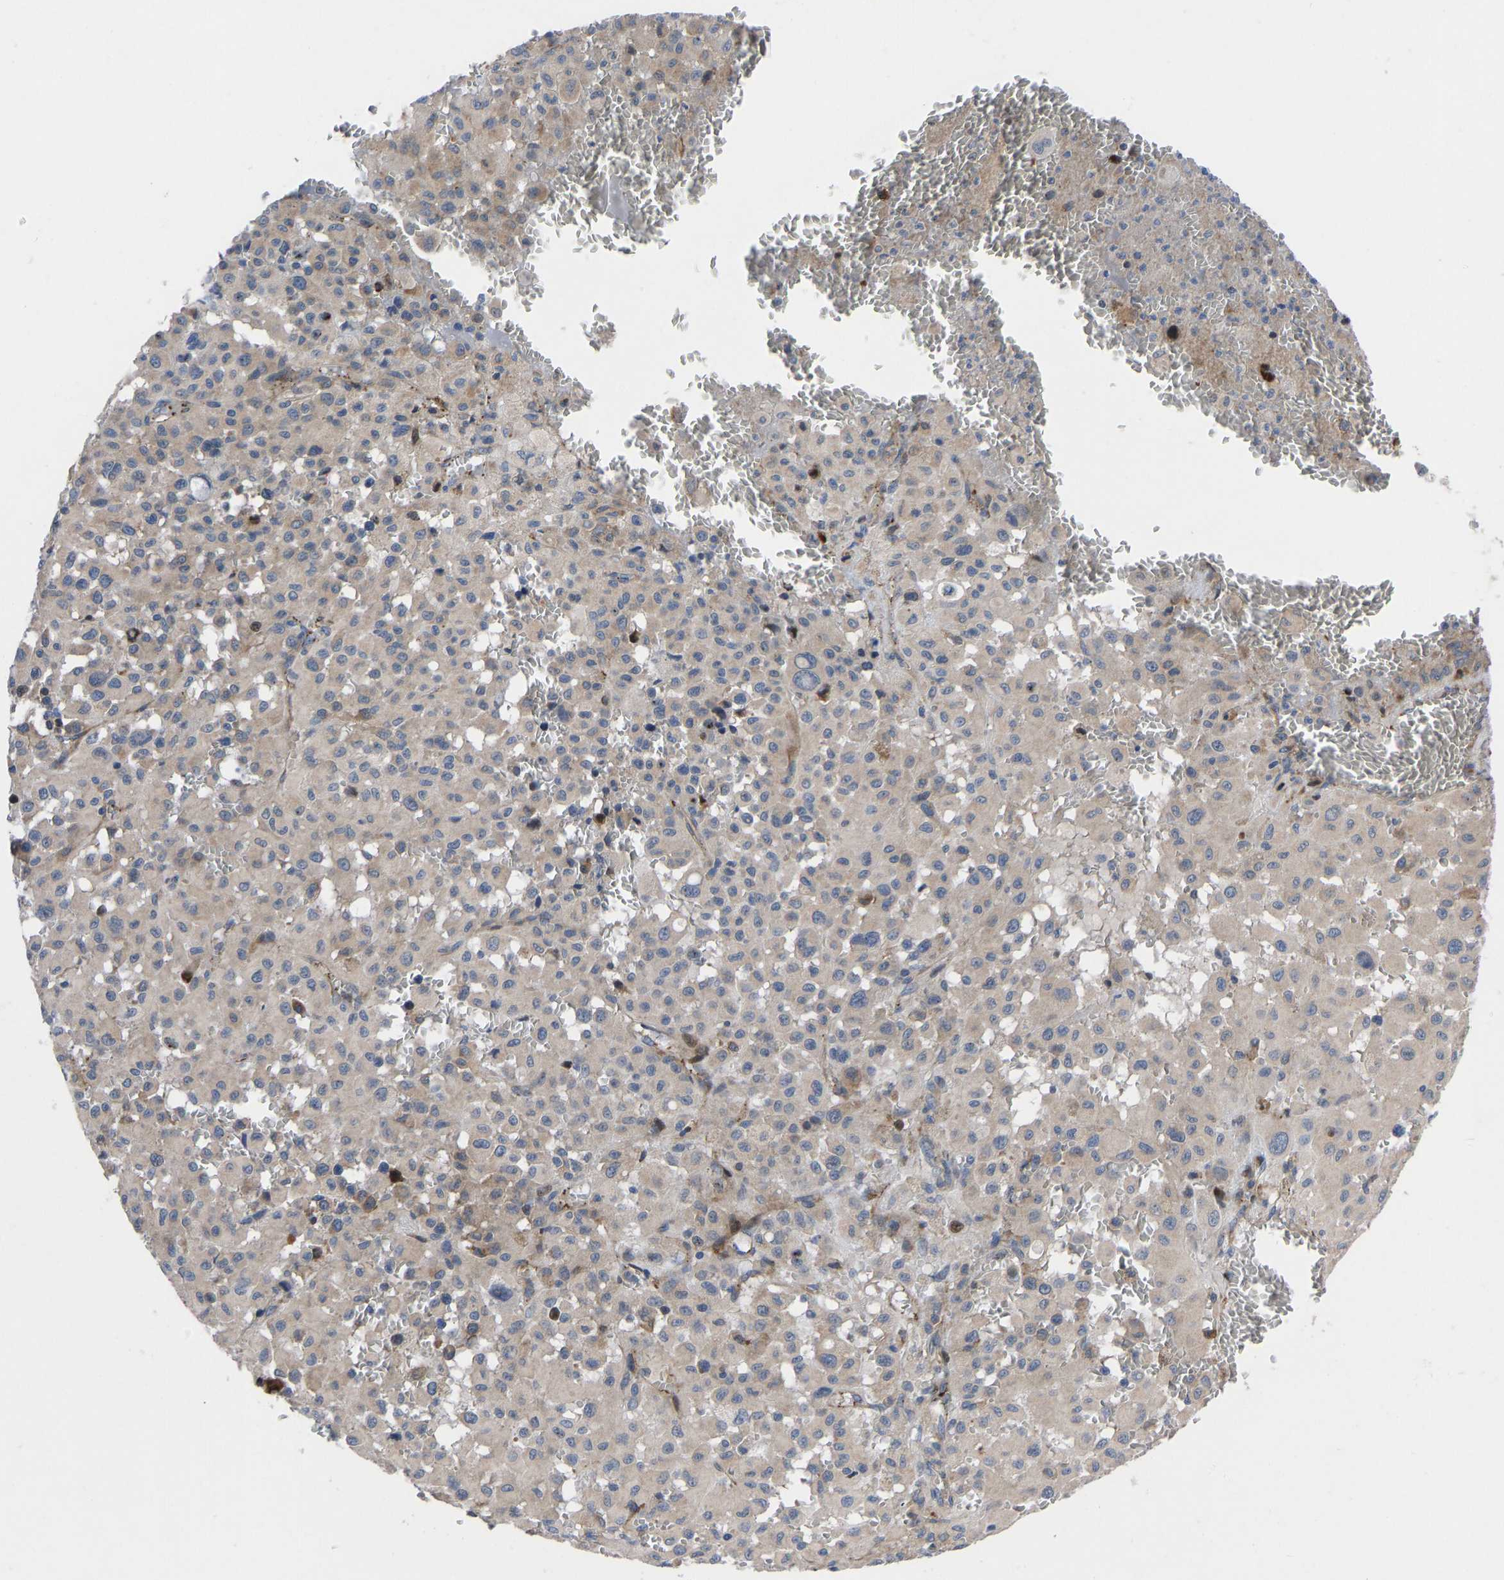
{"staining": {"intensity": "weak", "quantity": "<25%", "location": "cytoplasmic/membranous"}, "tissue": "melanoma", "cell_type": "Tumor cells", "image_type": "cancer", "snomed": [{"axis": "morphology", "description": "Malignant melanoma, Metastatic site"}, {"axis": "topography", "description": "Skin"}], "caption": "The image demonstrates no staining of tumor cells in melanoma.", "gene": "TMEM38B", "patient": {"sex": "female", "age": 74}}